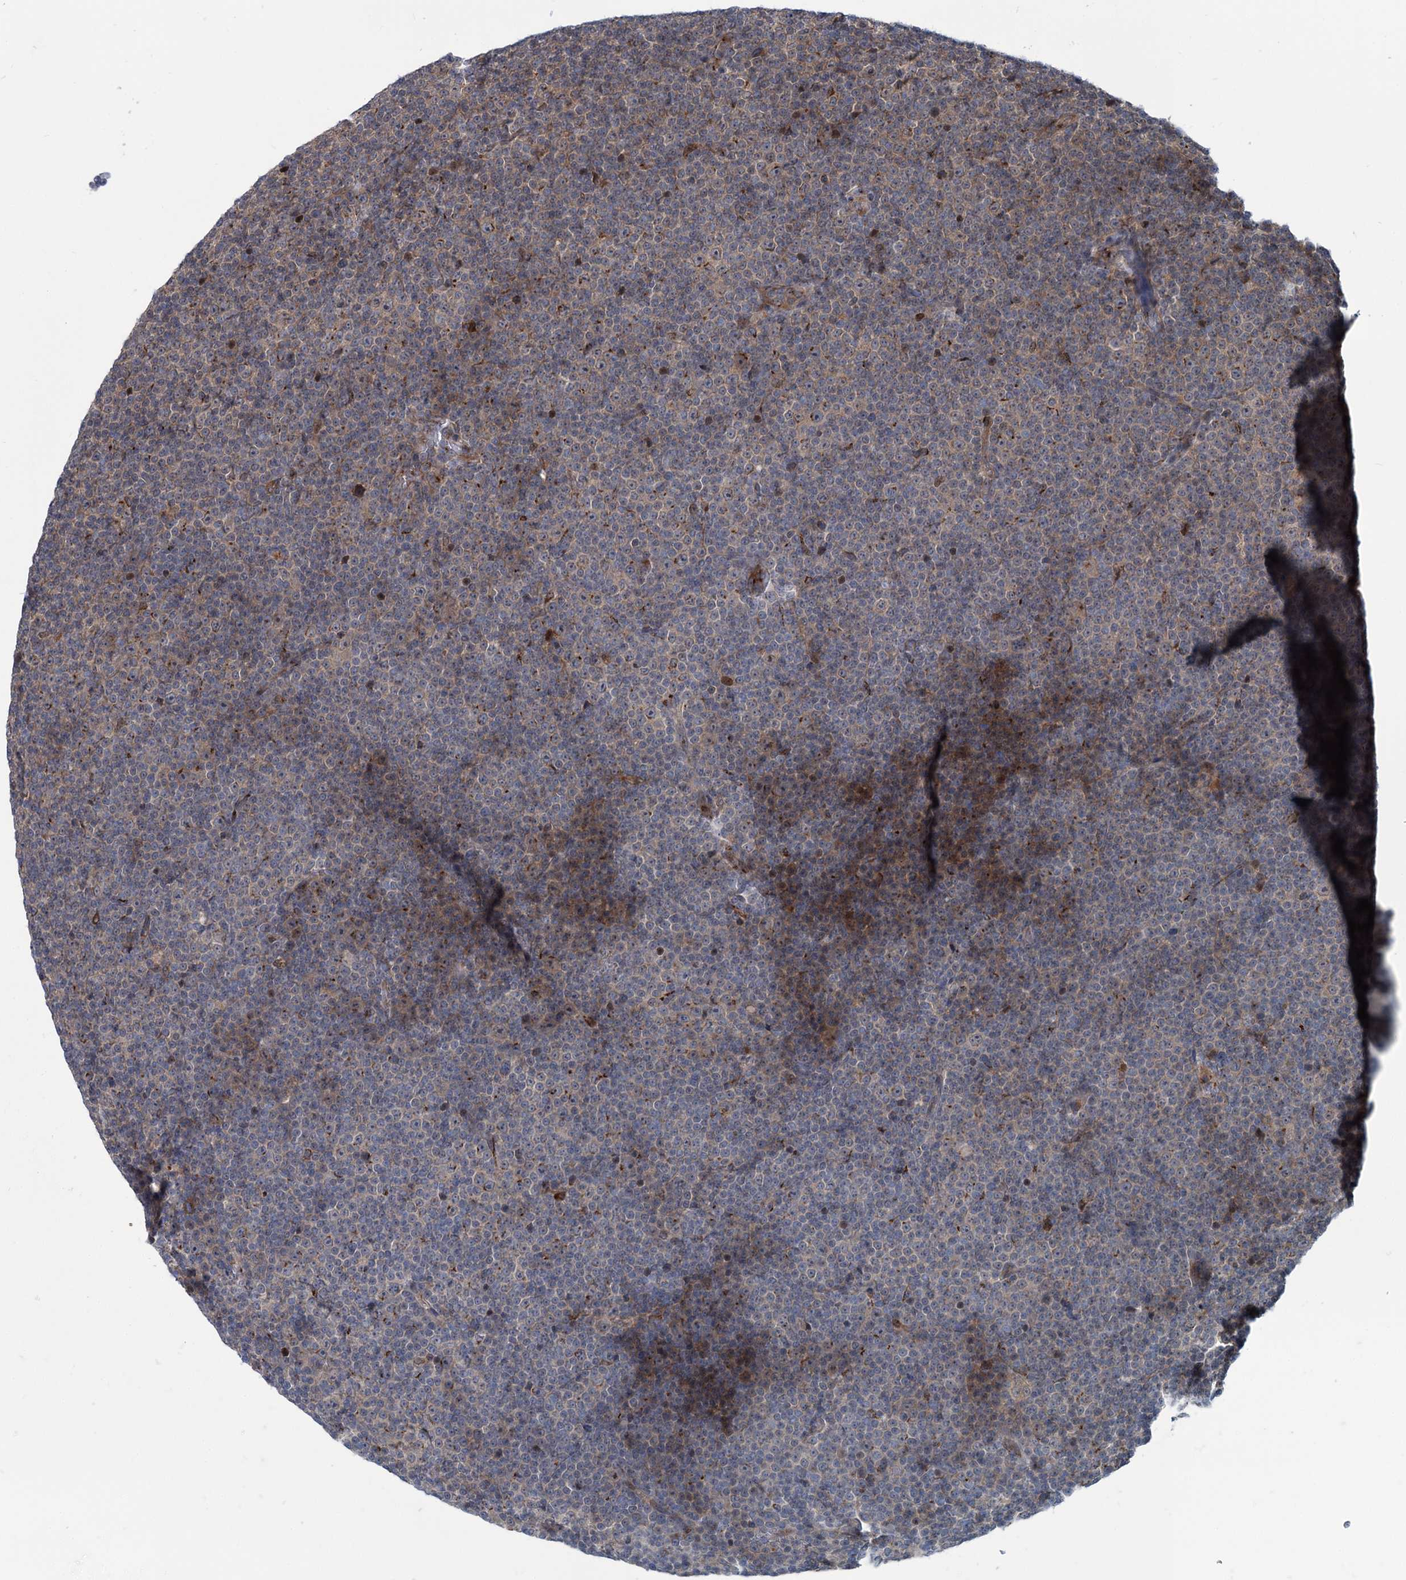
{"staining": {"intensity": "moderate", "quantity": "<25%", "location": "cytoplasmic/membranous"}, "tissue": "lymphoma", "cell_type": "Tumor cells", "image_type": "cancer", "snomed": [{"axis": "morphology", "description": "Malignant lymphoma, non-Hodgkin's type, Low grade"}, {"axis": "topography", "description": "Lymph node"}], "caption": "IHC (DAB) staining of malignant lymphoma, non-Hodgkin's type (low-grade) exhibits moderate cytoplasmic/membranous protein positivity in about <25% of tumor cells.", "gene": "ELP4", "patient": {"sex": "female", "age": 67}}